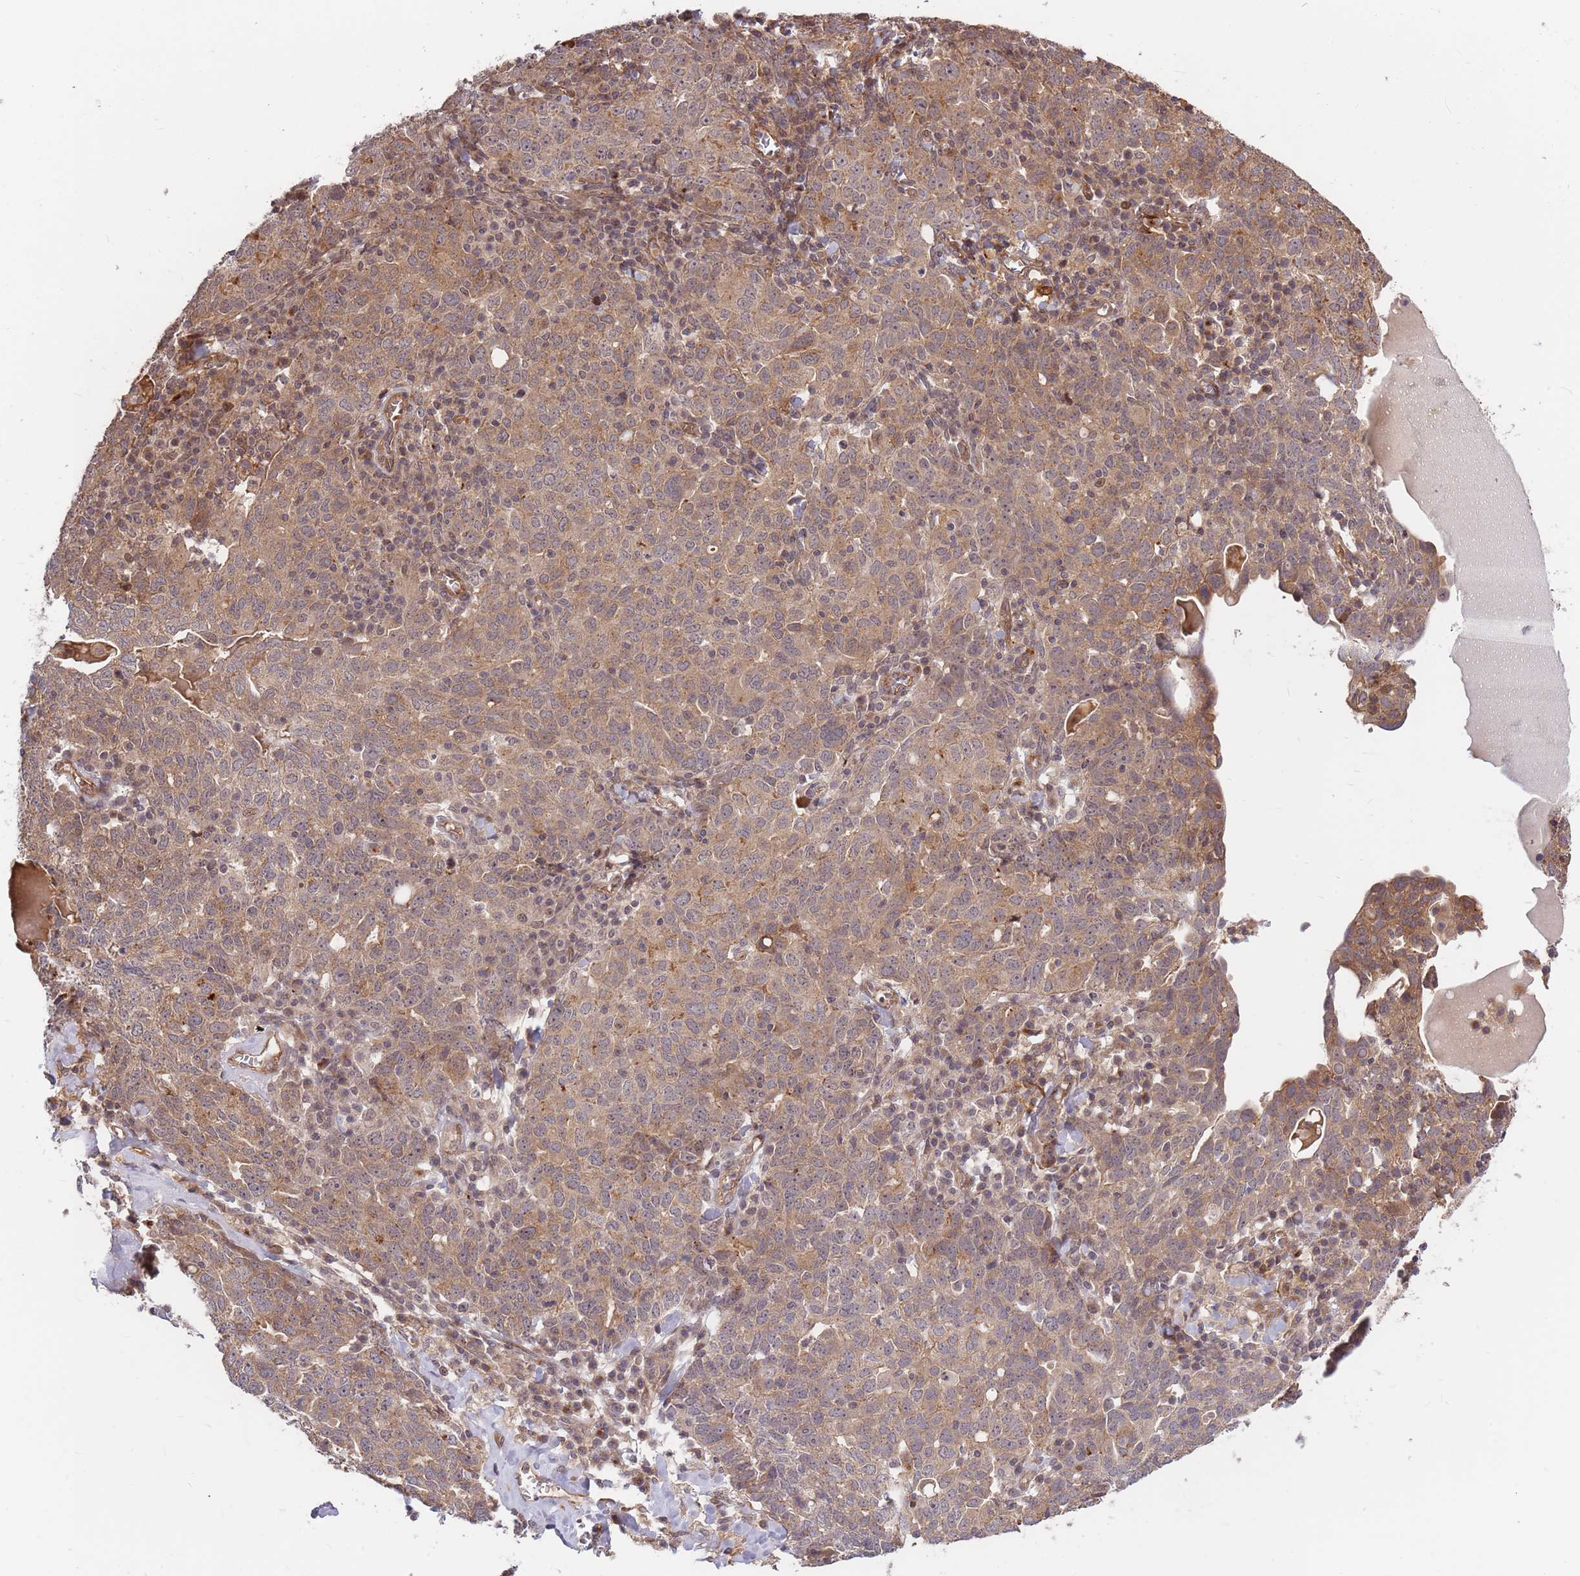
{"staining": {"intensity": "moderate", "quantity": ">75%", "location": "cytoplasmic/membranous"}, "tissue": "ovarian cancer", "cell_type": "Tumor cells", "image_type": "cancer", "snomed": [{"axis": "morphology", "description": "Carcinoma, endometroid"}, {"axis": "topography", "description": "Ovary"}], "caption": "A medium amount of moderate cytoplasmic/membranous staining is appreciated in about >75% of tumor cells in ovarian cancer tissue. (IHC, brightfield microscopy, high magnification).", "gene": "HAUS3", "patient": {"sex": "female", "age": 62}}